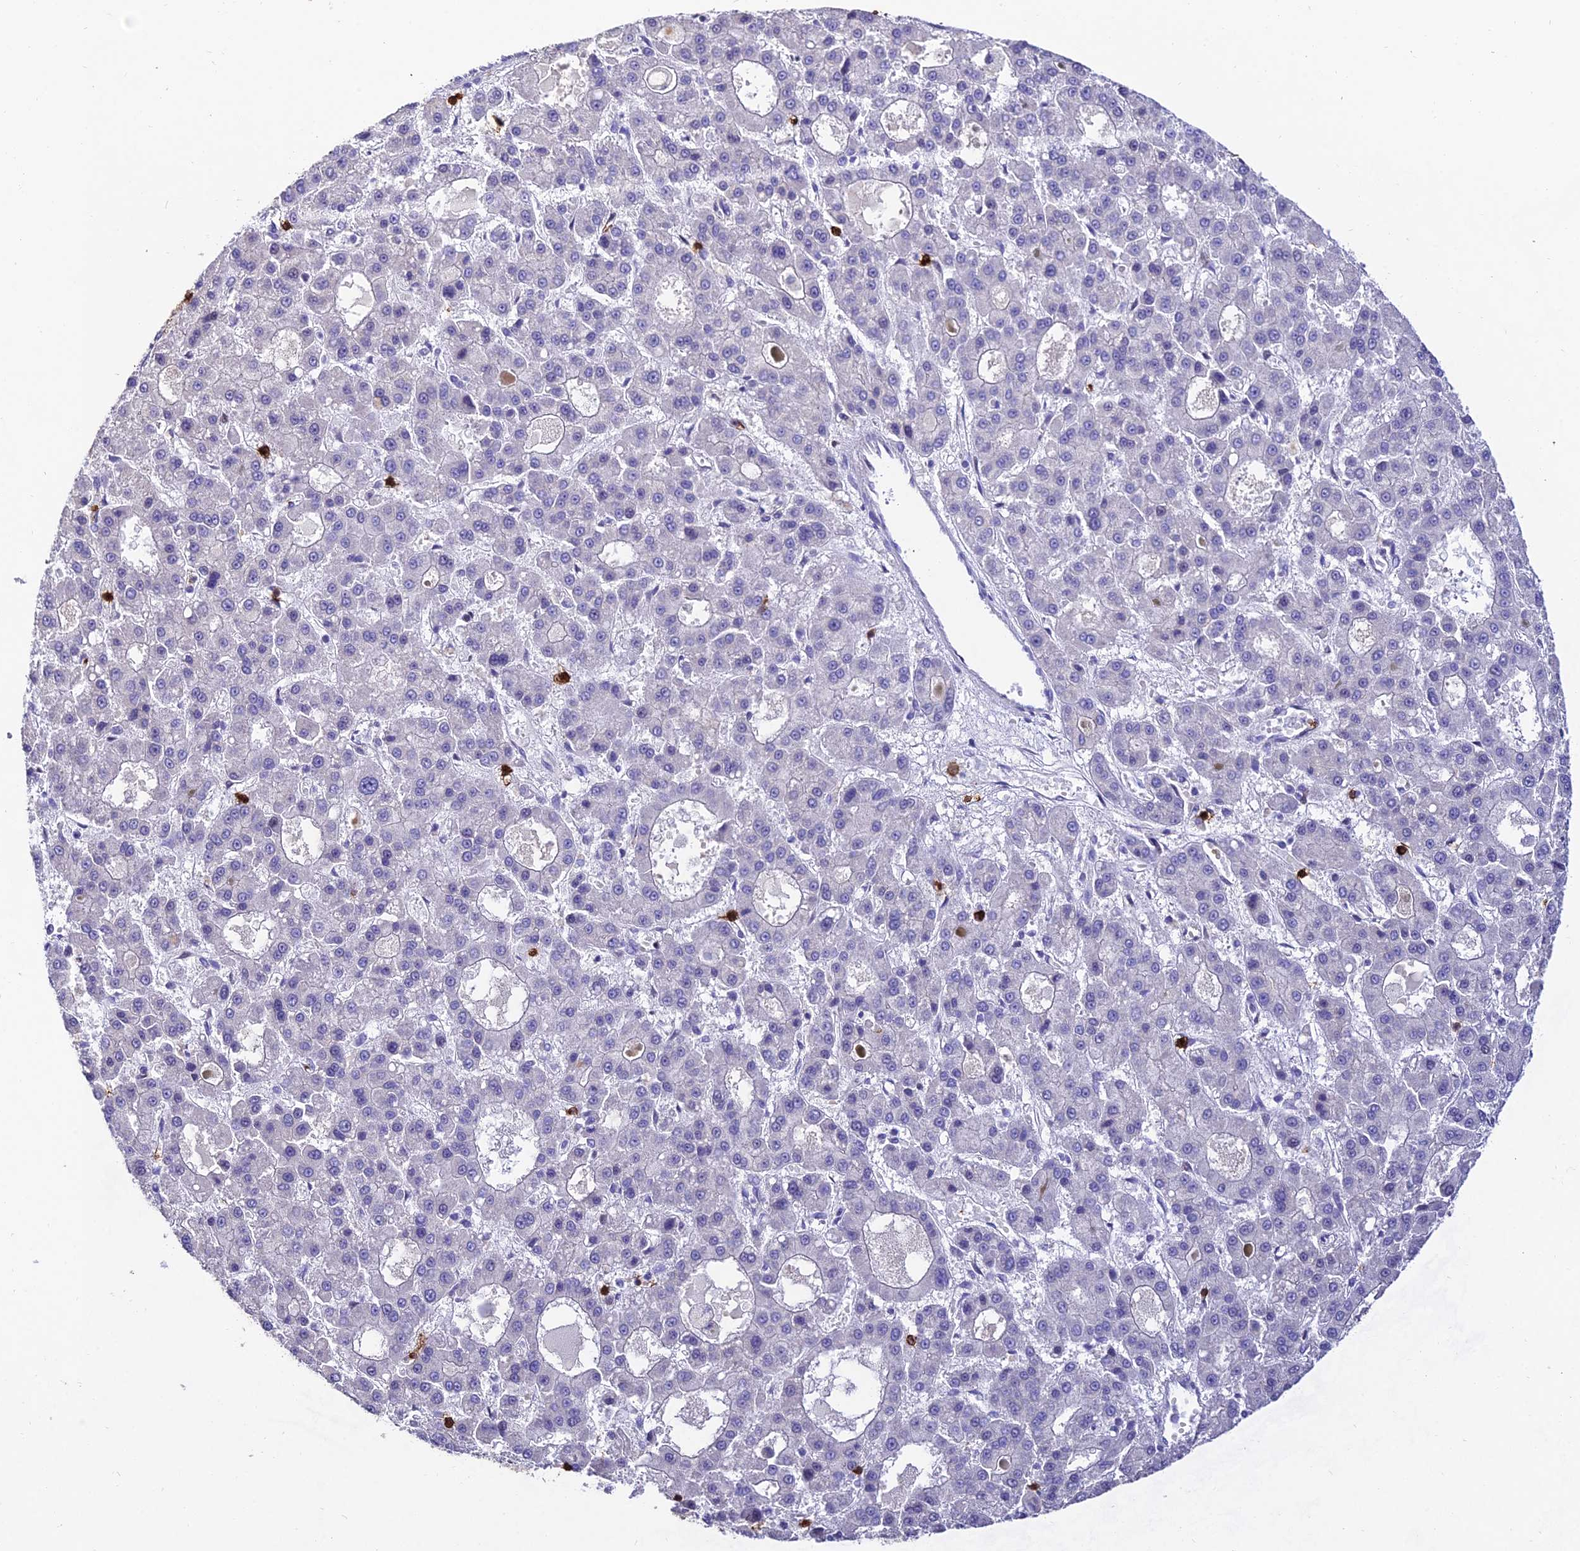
{"staining": {"intensity": "negative", "quantity": "none", "location": "none"}, "tissue": "liver cancer", "cell_type": "Tumor cells", "image_type": "cancer", "snomed": [{"axis": "morphology", "description": "Carcinoma, Hepatocellular, NOS"}, {"axis": "topography", "description": "Liver"}], "caption": "Tumor cells are negative for protein expression in human liver cancer.", "gene": "PTPRCAP", "patient": {"sex": "male", "age": 70}}